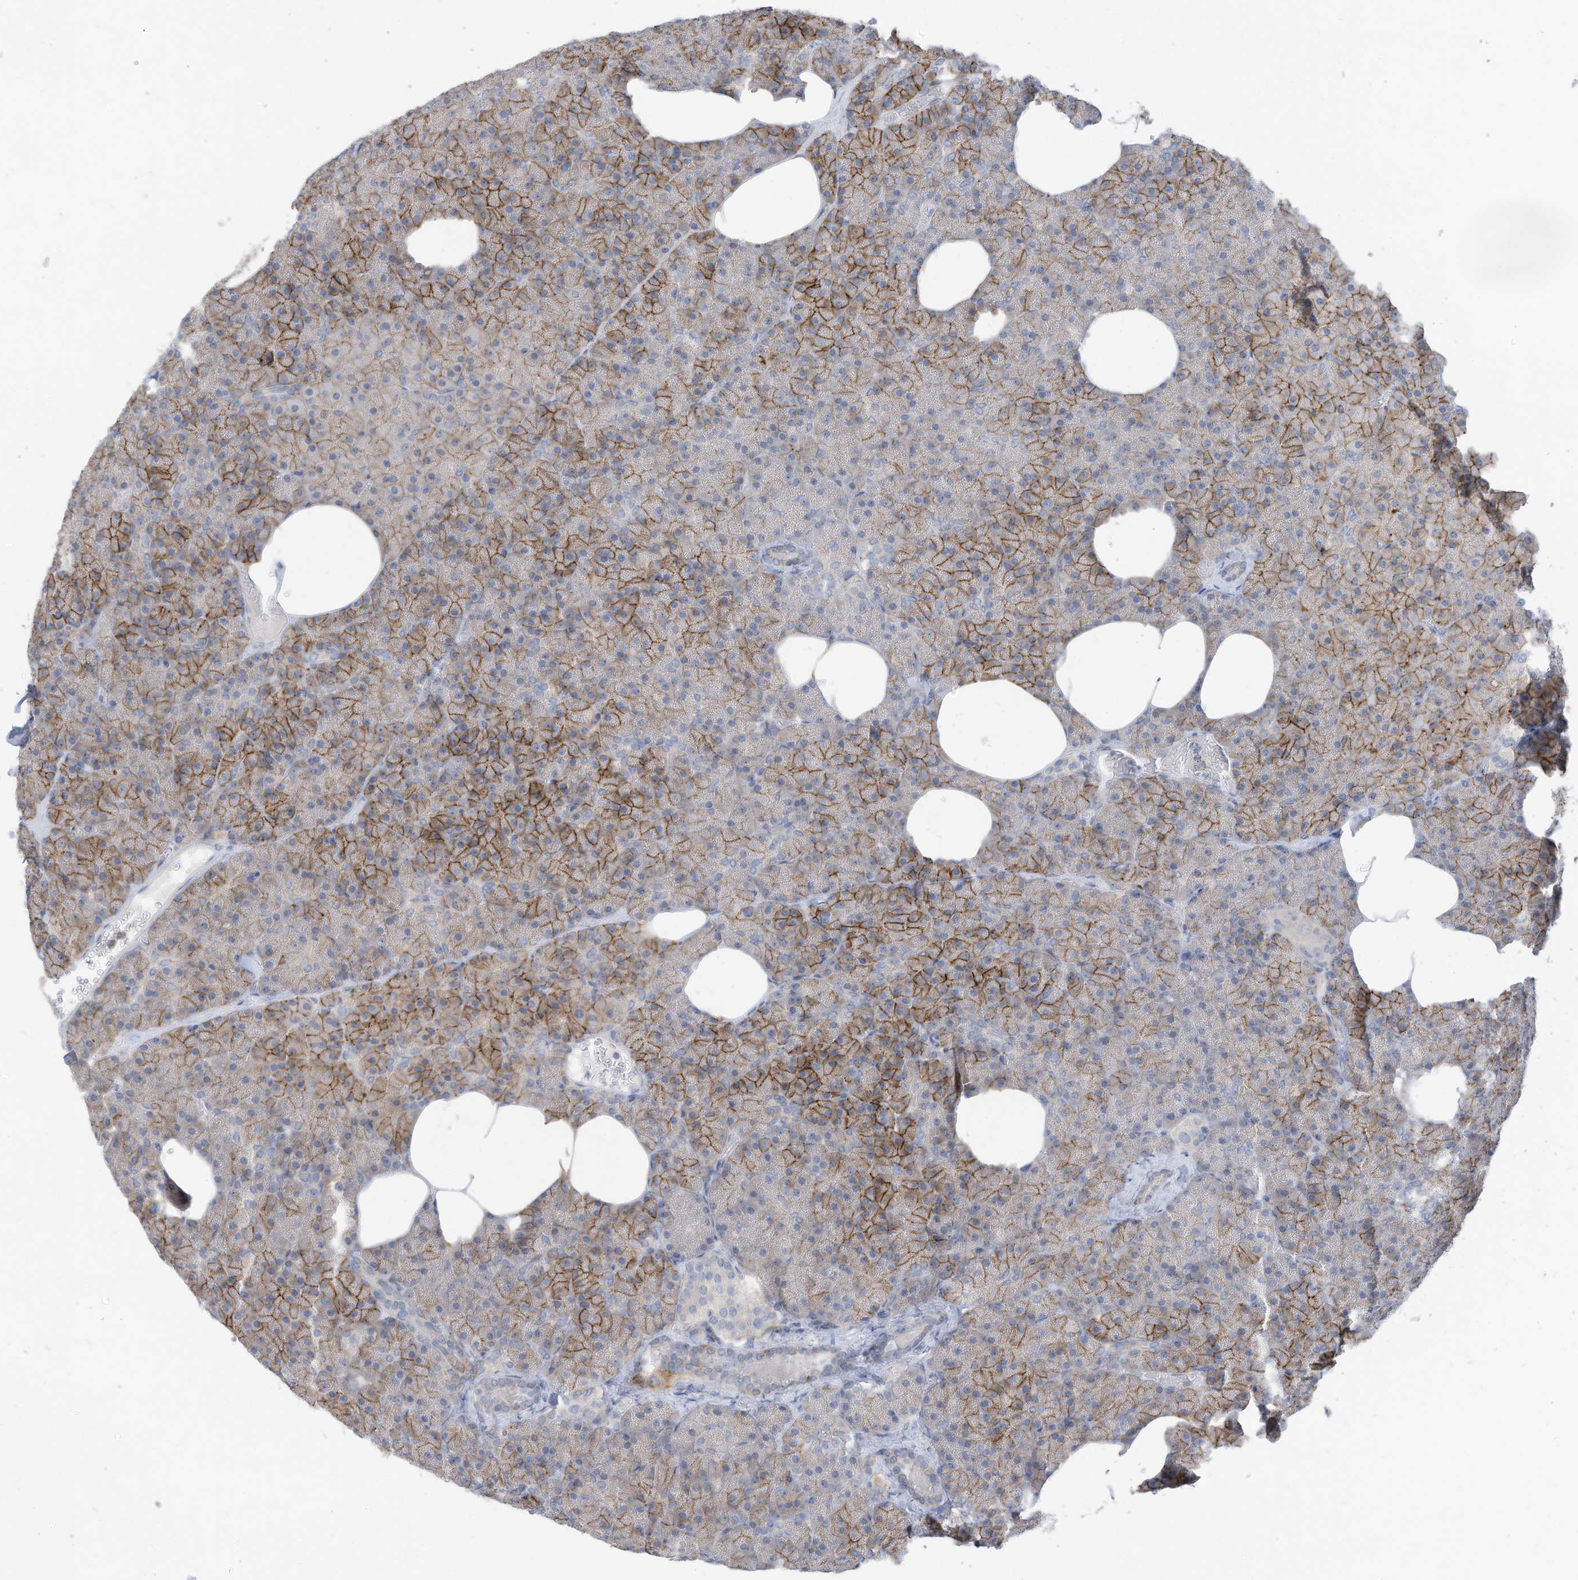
{"staining": {"intensity": "moderate", "quantity": "25%-75%", "location": "cytoplasmic/membranous"}, "tissue": "pancreas", "cell_type": "Exocrine glandular cells", "image_type": "normal", "snomed": [{"axis": "morphology", "description": "Normal tissue, NOS"}, {"axis": "morphology", "description": "Carcinoid, malignant, NOS"}, {"axis": "topography", "description": "Pancreas"}], "caption": "An immunohistochemistry (IHC) photomicrograph of benign tissue is shown. Protein staining in brown shows moderate cytoplasmic/membranous positivity in pancreas within exocrine glandular cells. The staining was performed using DAB (3,3'-diaminobenzidine), with brown indicating positive protein expression. Nuclei are stained blue with hematoxylin.", "gene": "SLC1A5", "patient": {"sex": "female", "age": 35}}